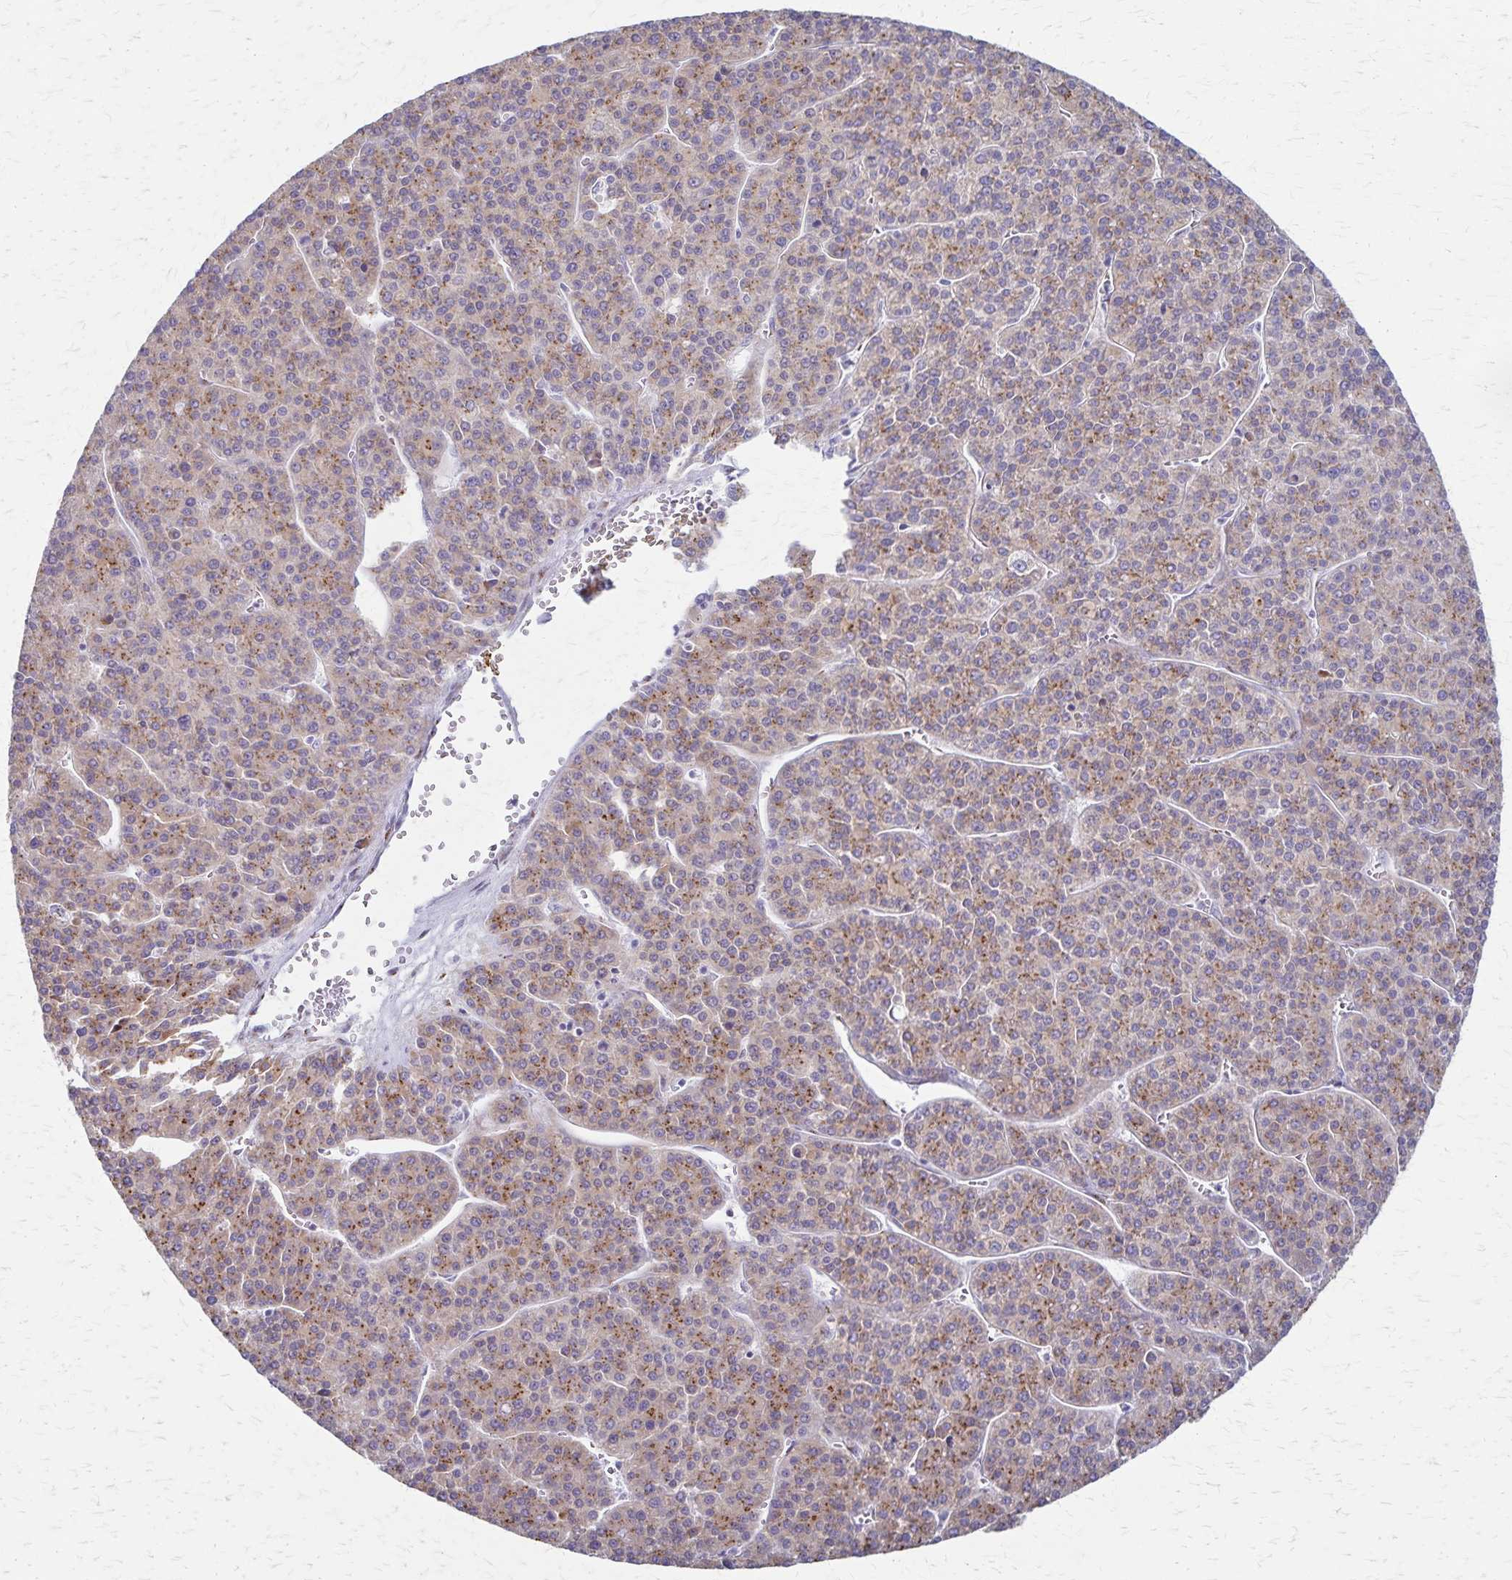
{"staining": {"intensity": "moderate", "quantity": ">75%", "location": "cytoplasmic/membranous"}, "tissue": "liver cancer", "cell_type": "Tumor cells", "image_type": "cancer", "snomed": [{"axis": "morphology", "description": "Carcinoma, Hepatocellular, NOS"}, {"axis": "topography", "description": "Liver"}], "caption": "Liver cancer stained with DAB (3,3'-diaminobenzidine) IHC displays medium levels of moderate cytoplasmic/membranous staining in about >75% of tumor cells.", "gene": "MCFD2", "patient": {"sex": "female", "age": 58}}